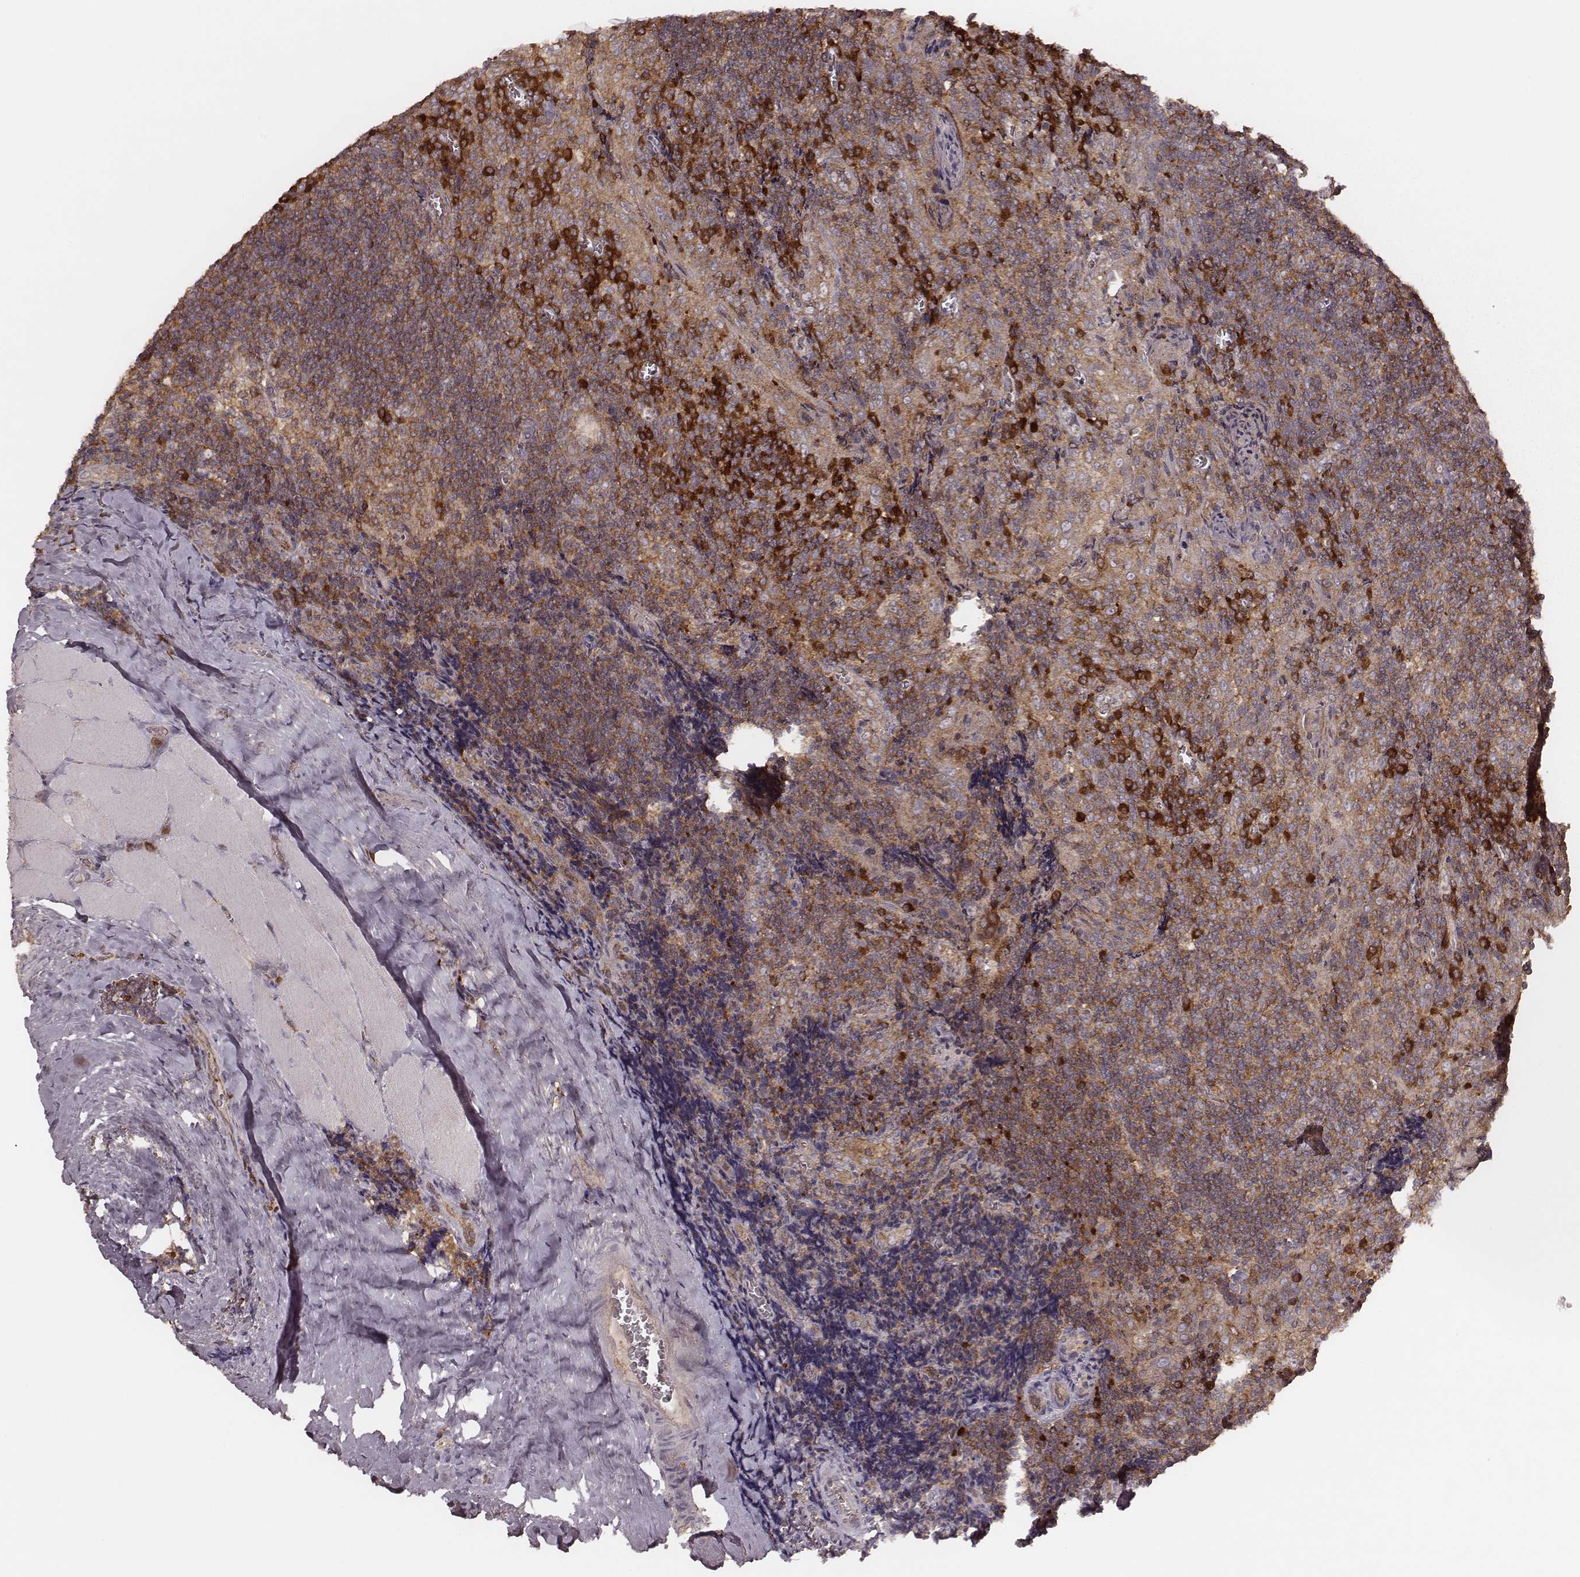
{"staining": {"intensity": "strong", "quantity": ">75%", "location": "cytoplasmic/membranous"}, "tissue": "tonsil", "cell_type": "Germinal center cells", "image_type": "normal", "snomed": [{"axis": "morphology", "description": "Normal tissue, NOS"}, {"axis": "morphology", "description": "Inflammation, NOS"}, {"axis": "topography", "description": "Tonsil"}], "caption": "Protein staining by IHC exhibits strong cytoplasmic/membranous staining in approximately >75% of germinal center cells in benign tonsil.", "gene": "CARS1", "patient": {"sex": "female", "age": 31}}